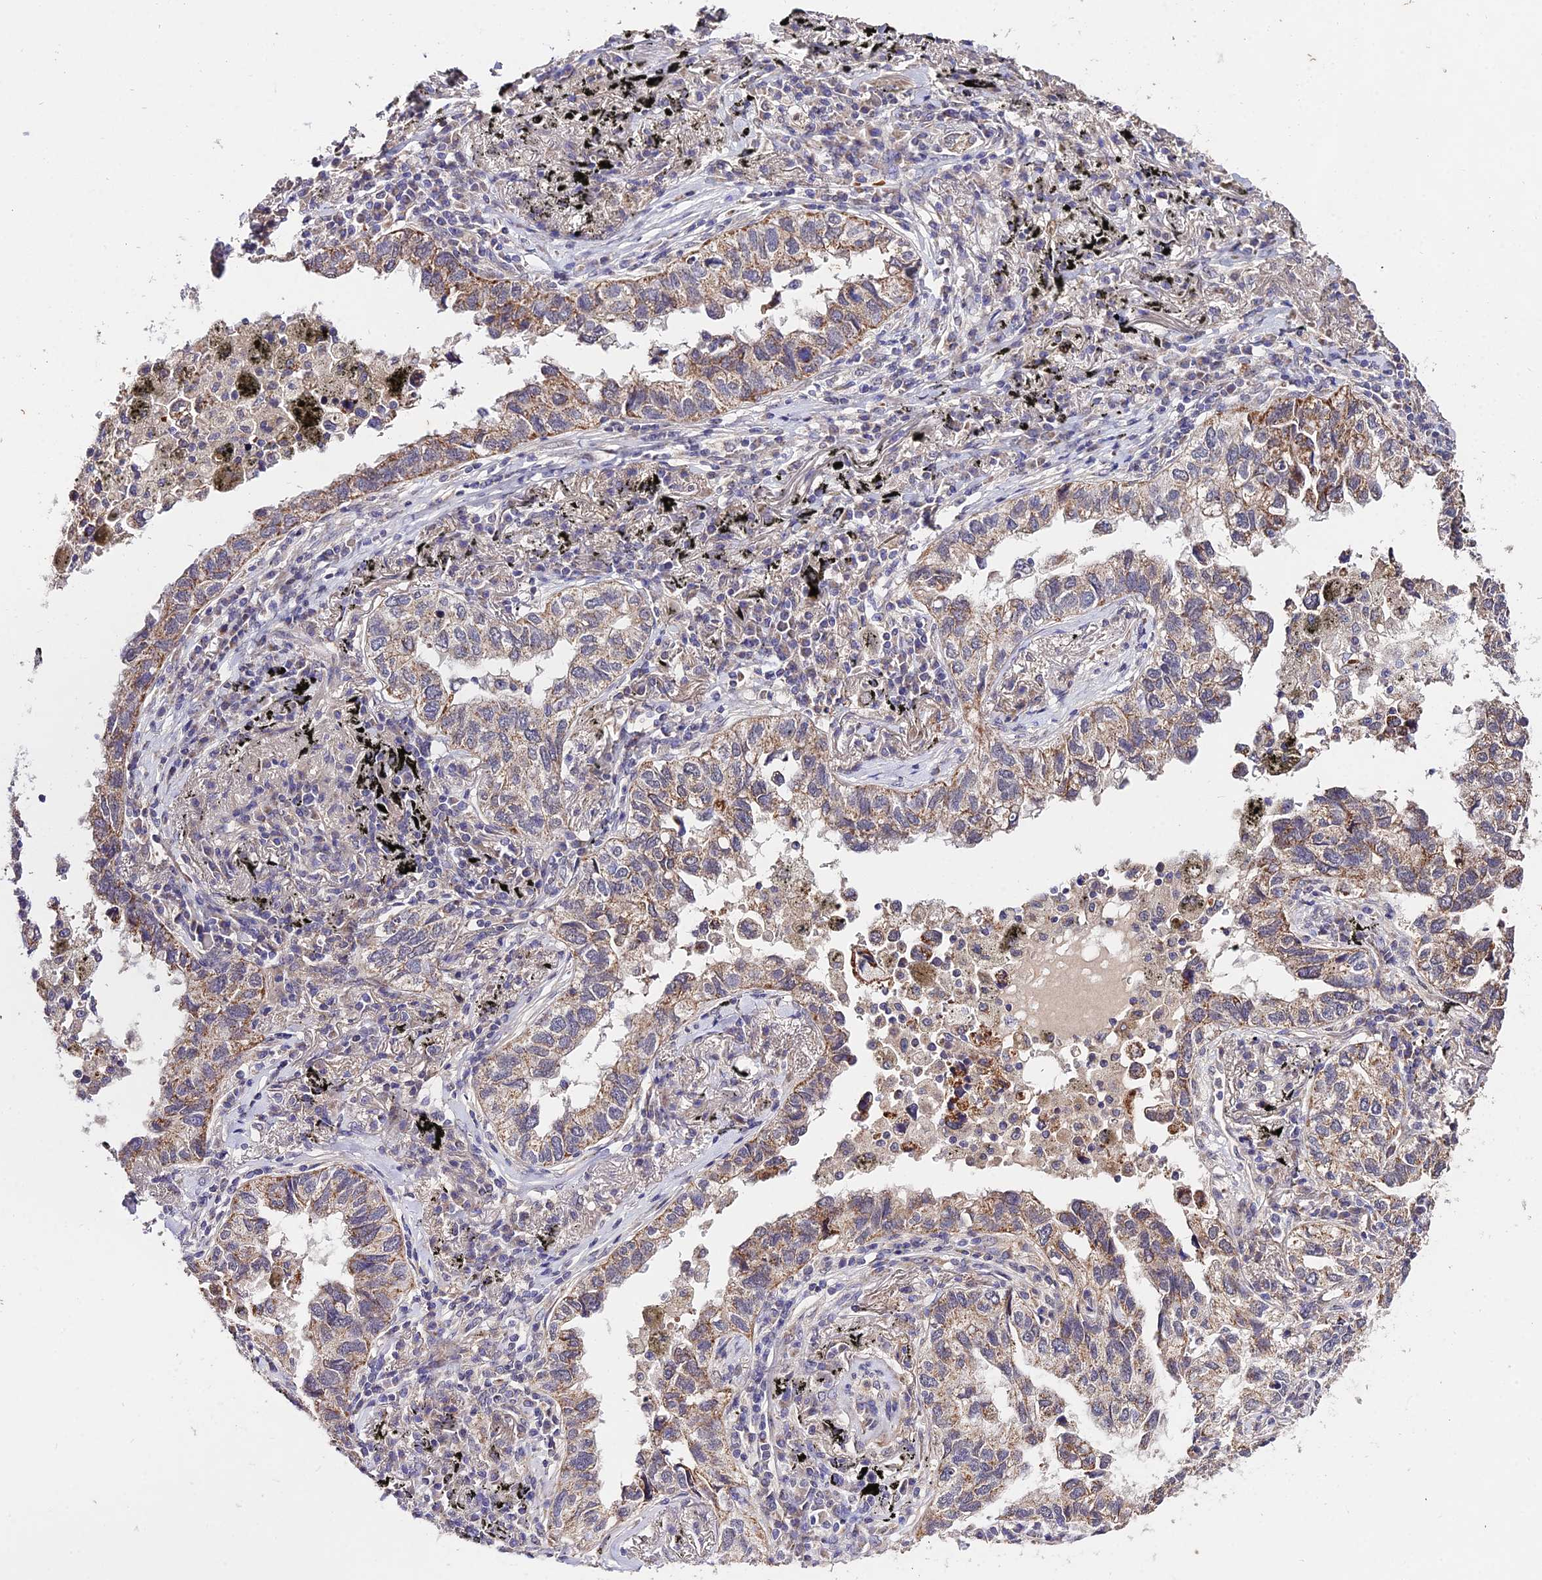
{"staining": {"intensity": "moderate", "quantity": "<25%", "location": "cytoplasmic/membranous"}, "tissue": "lung cancer", "cell_type": "Tumor cells", "image_type": "cancer", "snomed": [{"axis": "morphology", "description": "Adenocarcinoma, NOS"}, {"axis": "topography", "description": "Lung"}], "caption": "Adenocarcinoma (lung) was stained to show a protein in brown. There is low levels of moderate cytoplasmic/membranous positivity in about <25% of tumor cells.", "gene": "WDR5B", "patient": {"sex": "male", "age": 65}}